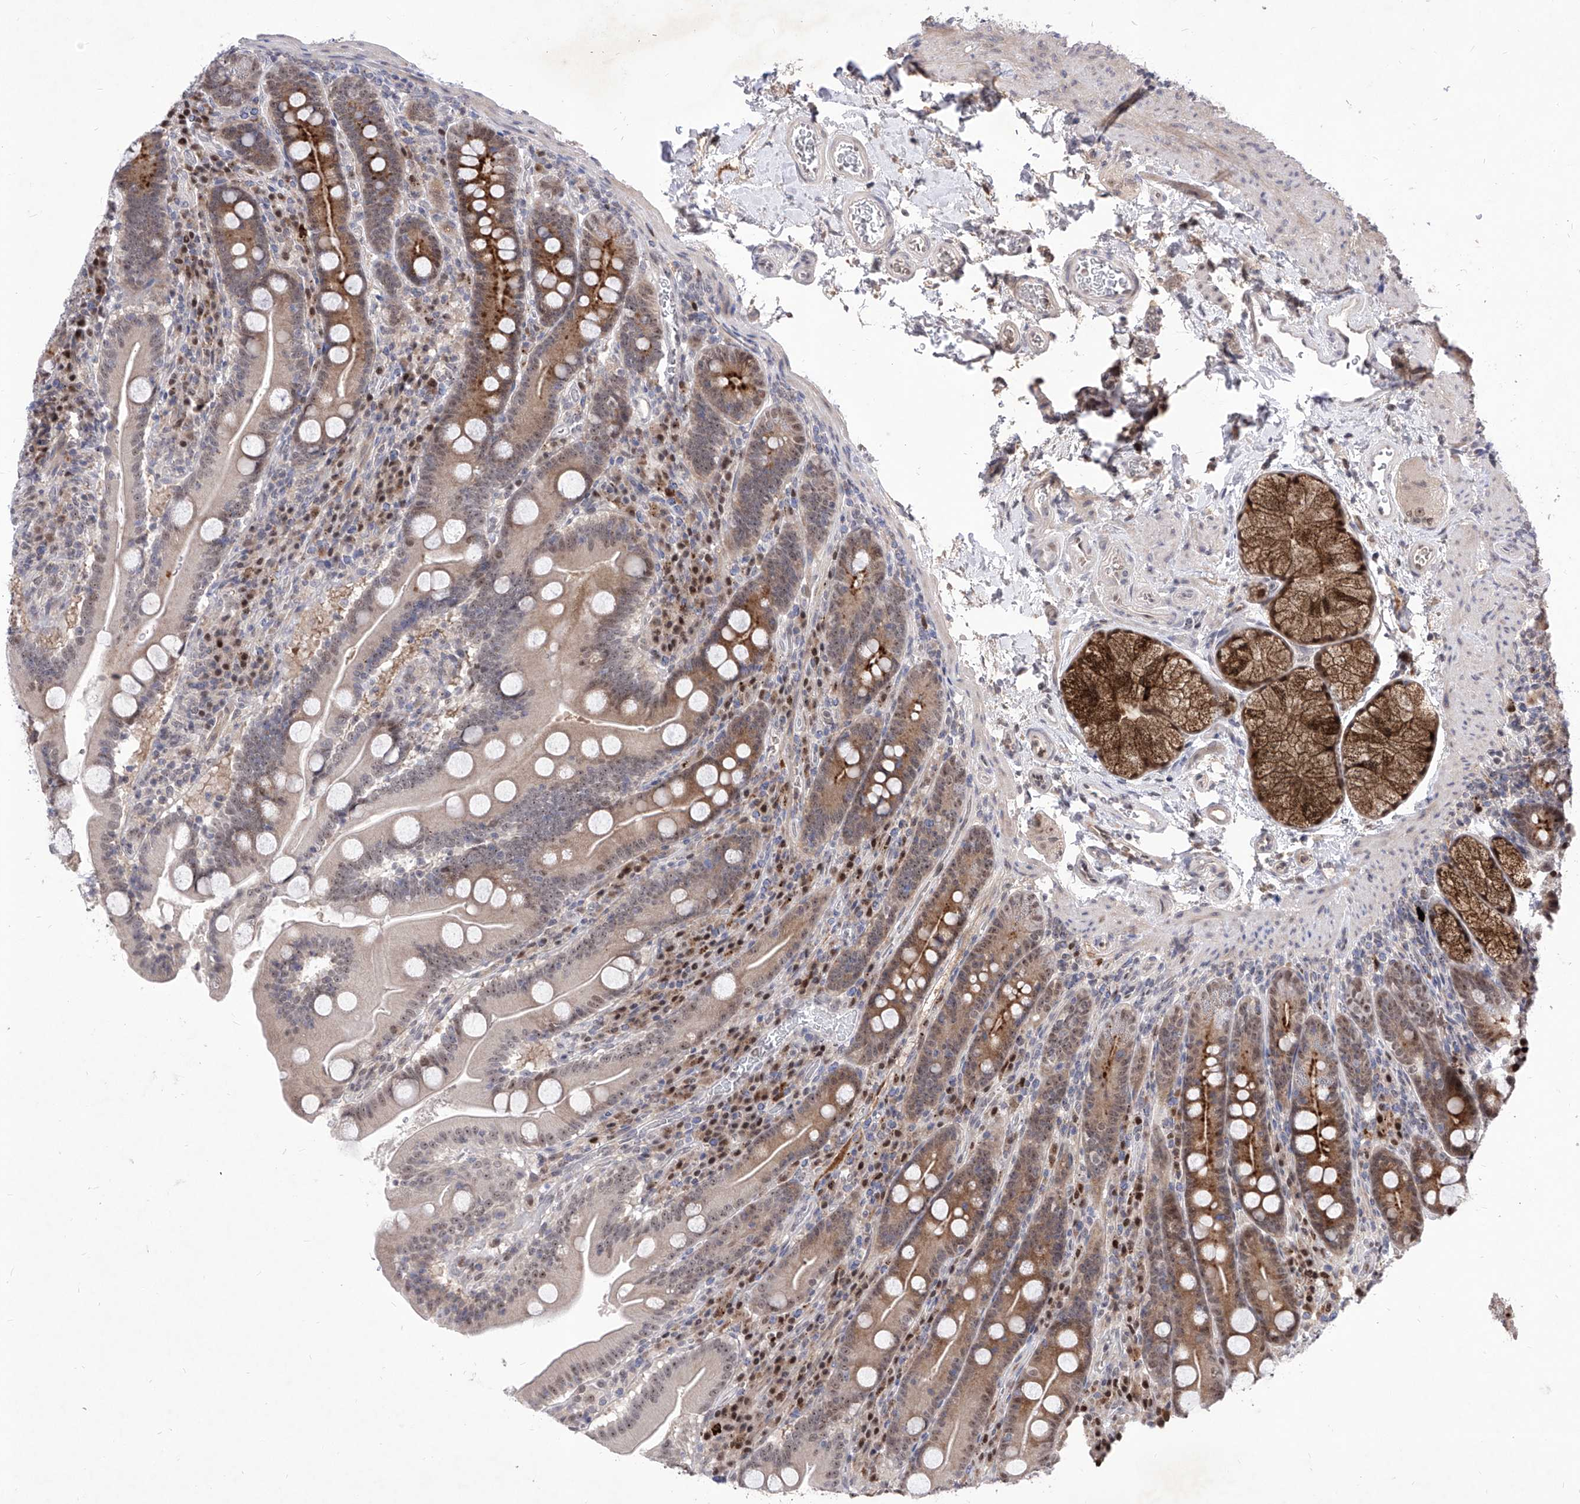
{"staining": {"intensity": "moderate", "quantity": "25%-75%", "location": "cytoplasmic/membranous,nuclear"}, "tissue": "duodenum", "cell_type": "Glandular cells", "image_type": "normal", "snomed": [{"axis": "morphology", "description": "Normal tissue, NOS"}, {"axis": "topography", "description": "Duodenum"}], "caption": "Immunohistochemistry photomicrograph of normal human duodenum stained for a protein (brown), which shows medium levels of moderate cytoplasmic/membranous,nuclear staining in approximately 25%-75% of glandular cells.", "gene": "LGR4", "patient": {"sex": "male", "age": 35}}